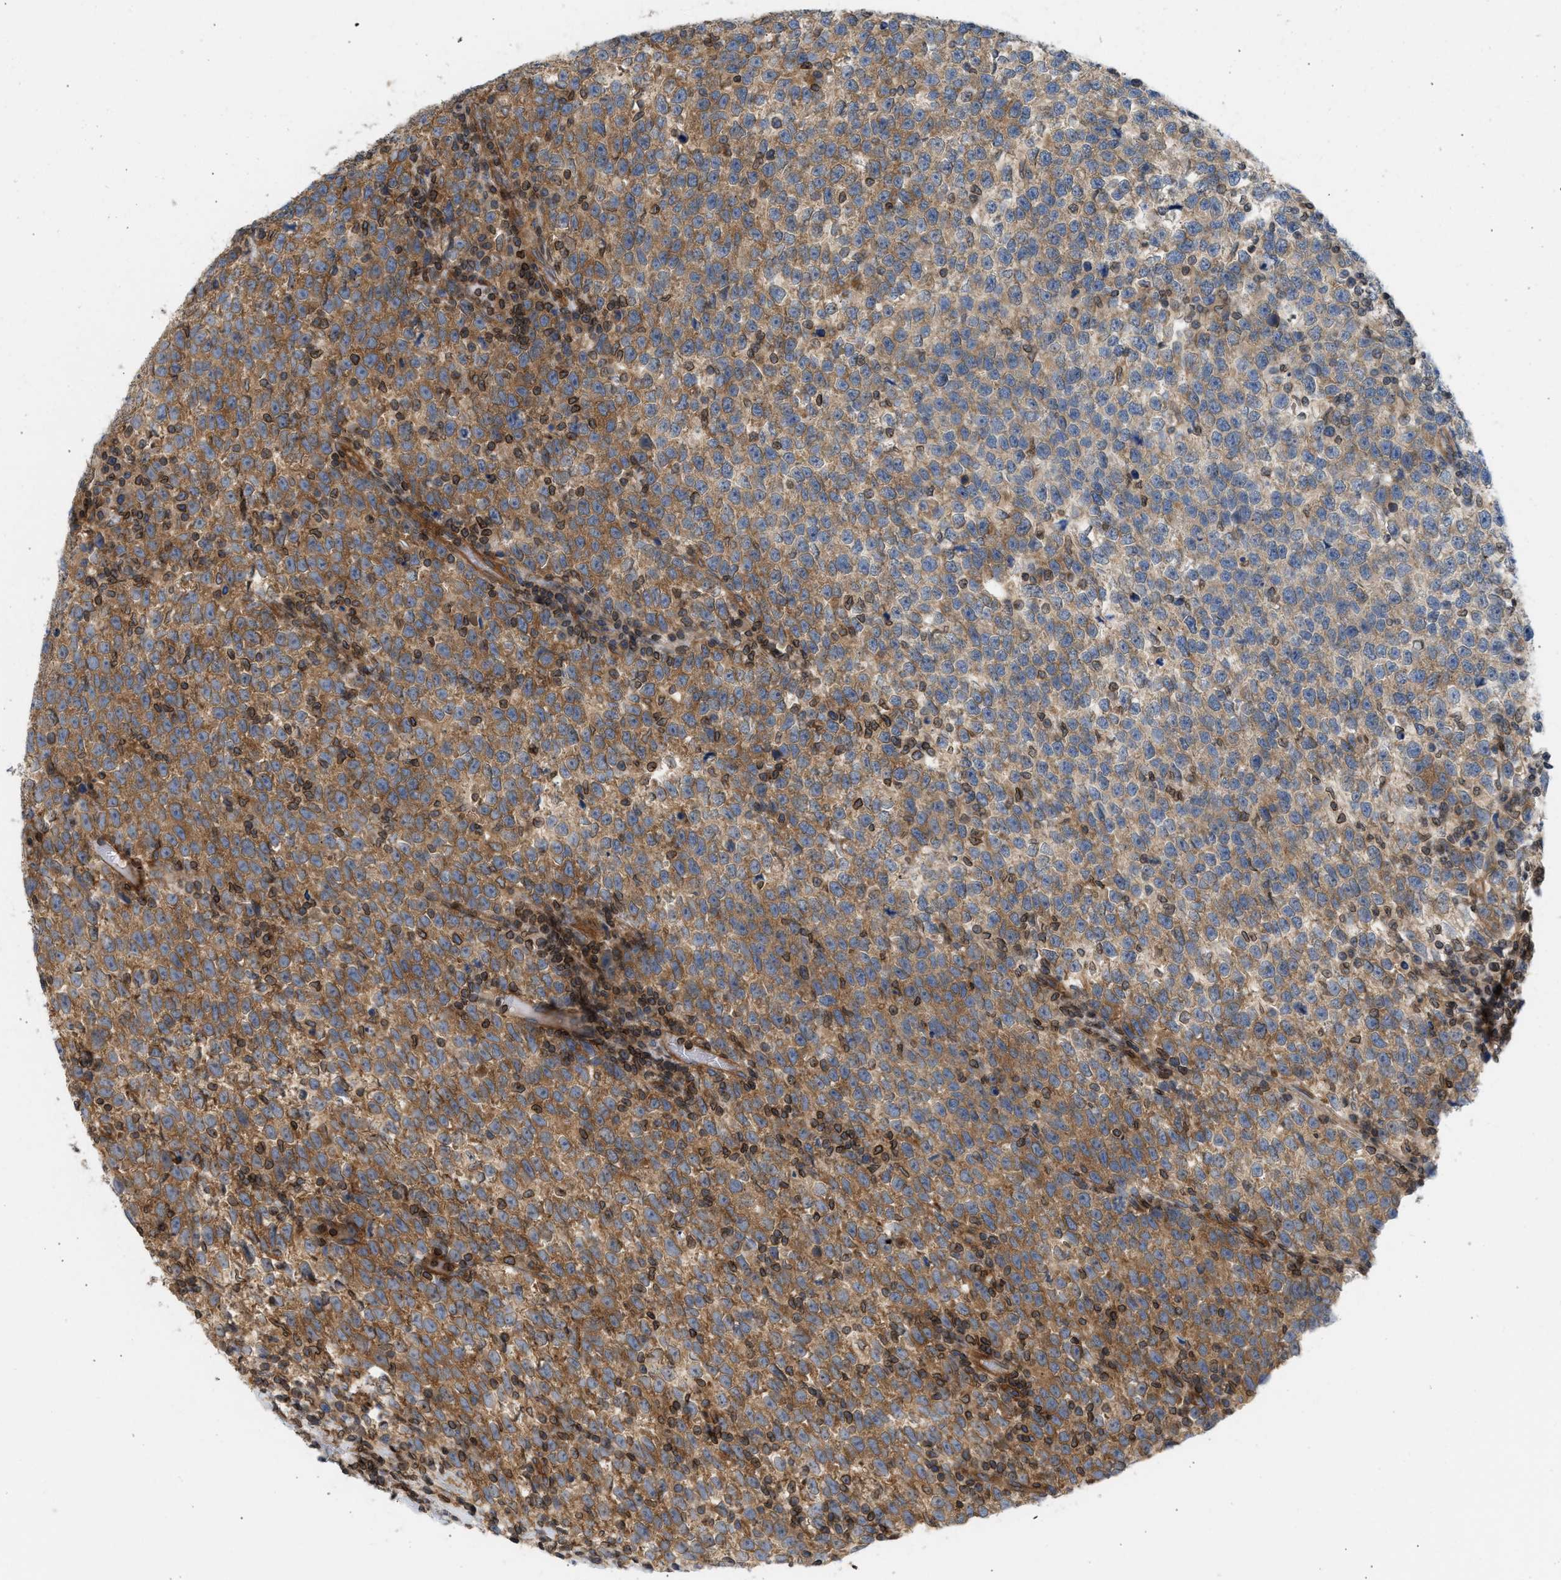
{"staining": {"intensity": "moderate", "quantity": ">75%", "location": "cytoplasmic/membranous"}, "tissue": "testis cancer", "cell_type": "Tumor cells", "image_type": "cancer", "snomed": [{"axis": "morphology", "description": "Normal tissue, NOS"}, {"axis": "morphology", "description": "Seminoma, NOS"}, {"axis": "topography", "description": "Testis"}], "caption": "Protein analysis of testis cancer (seminoma) tissue displays moderate cytoplasmic/membranous staining in approximately >75% of tumor cells.", "gene": "STRN", "patient": {"sex": "male", "age": 43}}